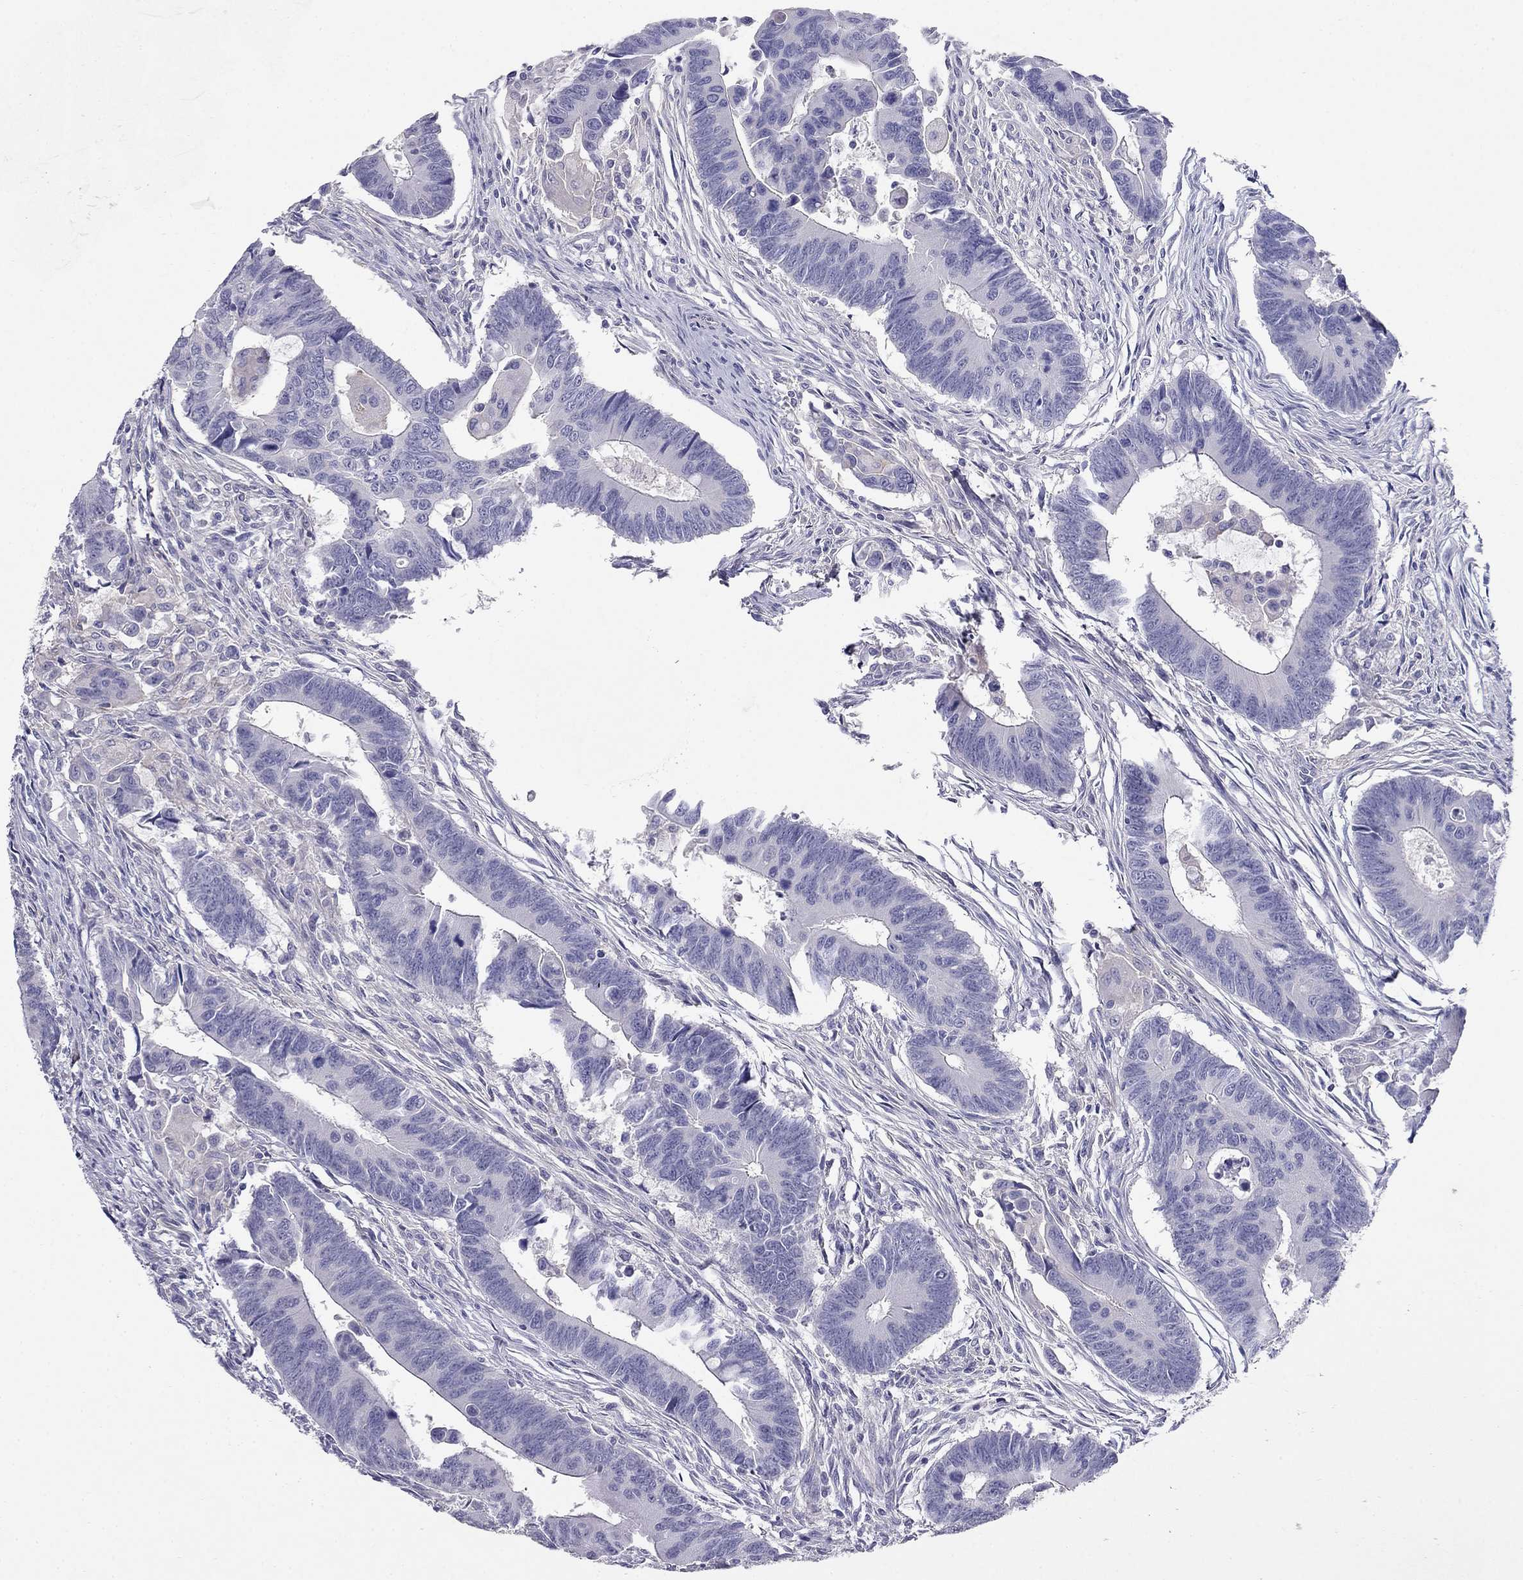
{"staining": {"intensity": "negative", "quantity": "none", "location": "none"}, "tissue": "colorectal cancer", "cell_type": "Tumor cells", "image_type": "cancer", "snomed": [{"axis": "morphology", "description": "Adenocarcinoma, NOS"}, {"axis": "topography", "description": "Rectum"}], "caption": "IHC micrograph of neoplastic tissue: human colorectal cancer stained with DAB (3,3'-diaminobenzidine) exhibits no significant protein positivity in tumor cells.", "gene": "LY6H", "patient": {"sex": "male", "age": 67}}